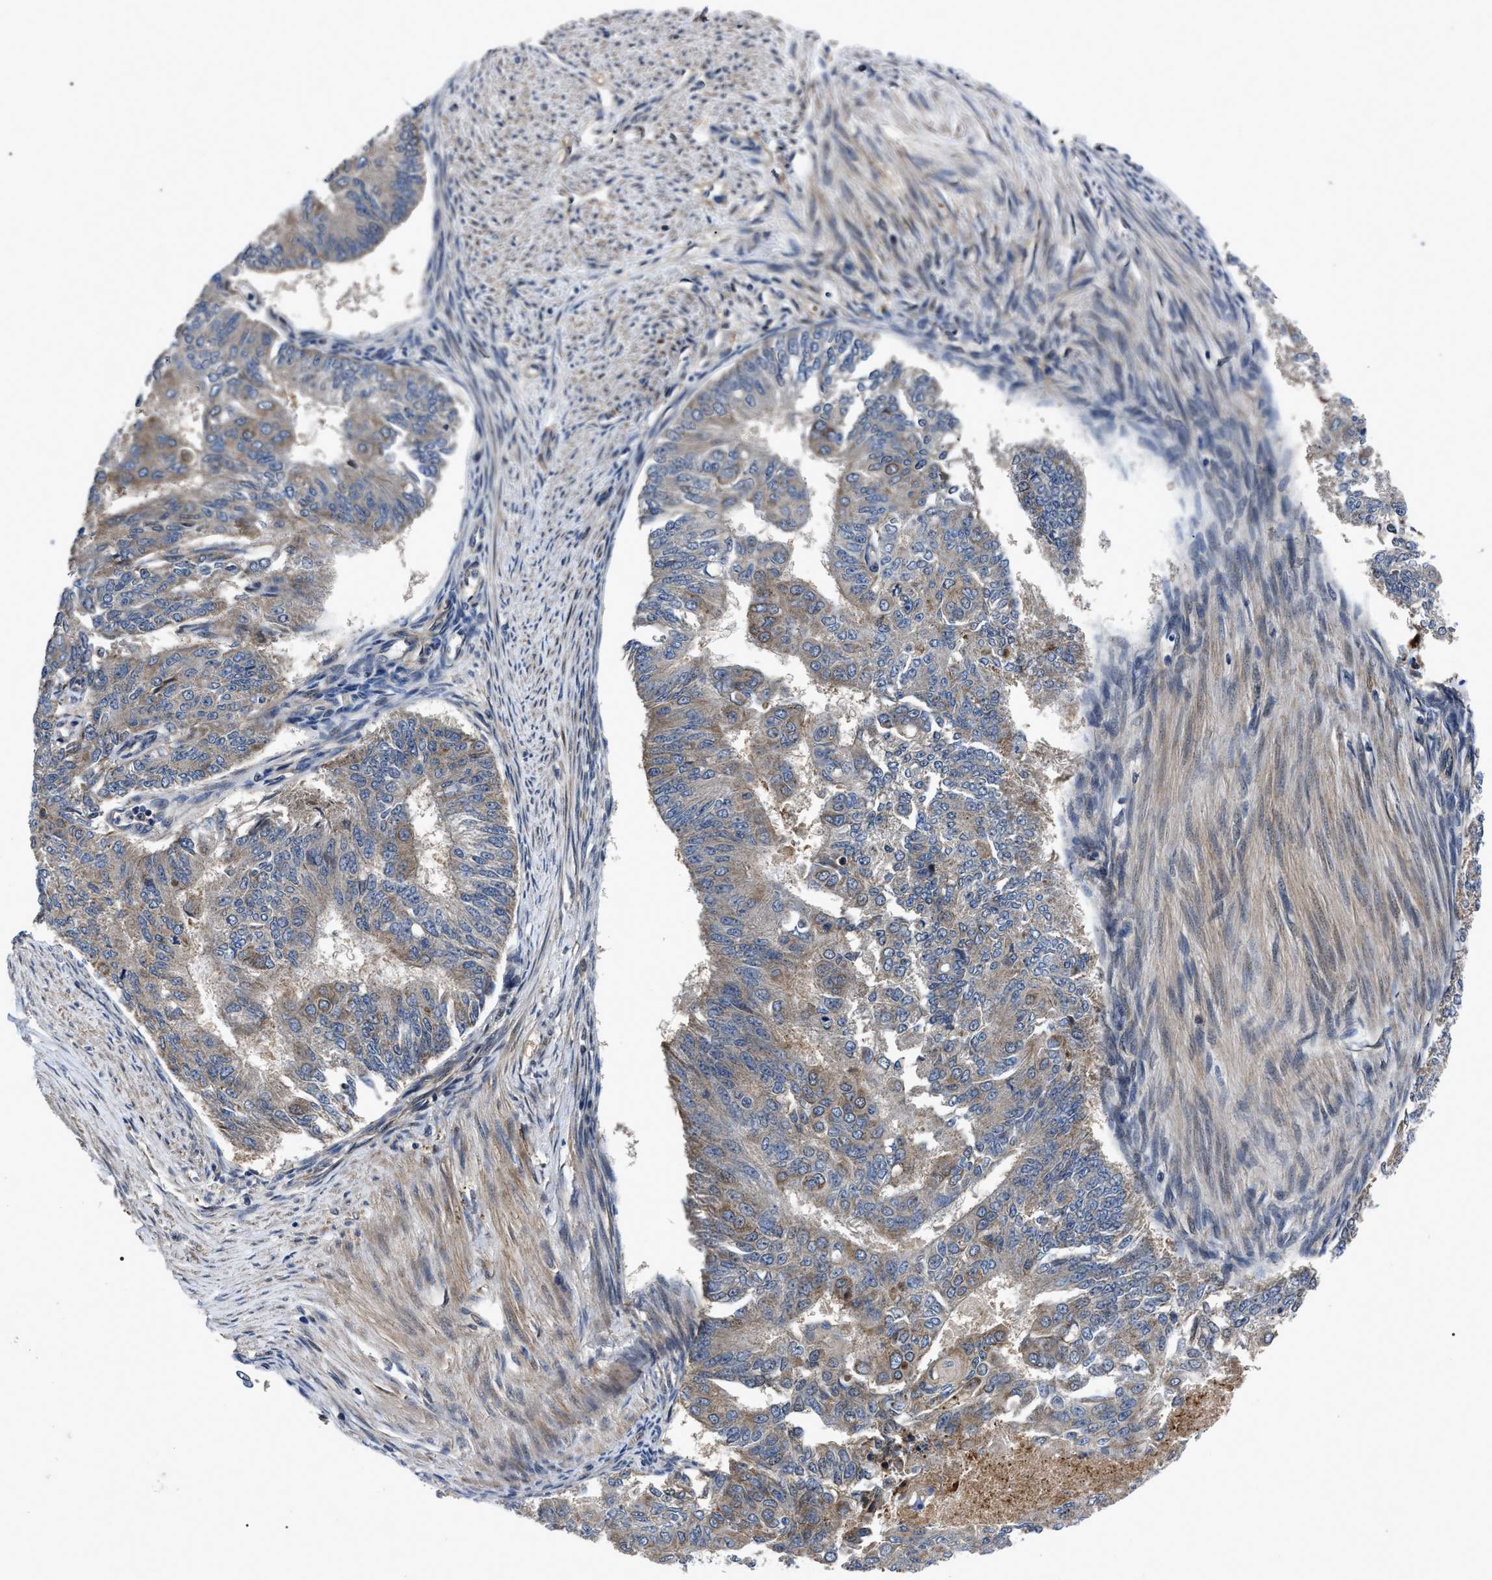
{"staining": {"intensity": "weak", "quantity": ">75%", "location": "cytoplasmic/membranous"}, "tissue": "endometrial cancer", "cell_type": "Tumor cells", "image_type": "cancer", "snomed": [{"axis": "morphology", "description": "Adenocarcinoma, NOS"}, {"axis": "topography", "description": "Endometrium"}], "caption": "Immunohistochemical staining of human endometrial cancer (adenocarcinoma) exhibits low levels of weak cytoplasmic/membranous positivity in approximately >75% of tumor cells.", "gene": "PPWD1", "patient": {"sex": "female", "age": 32}}